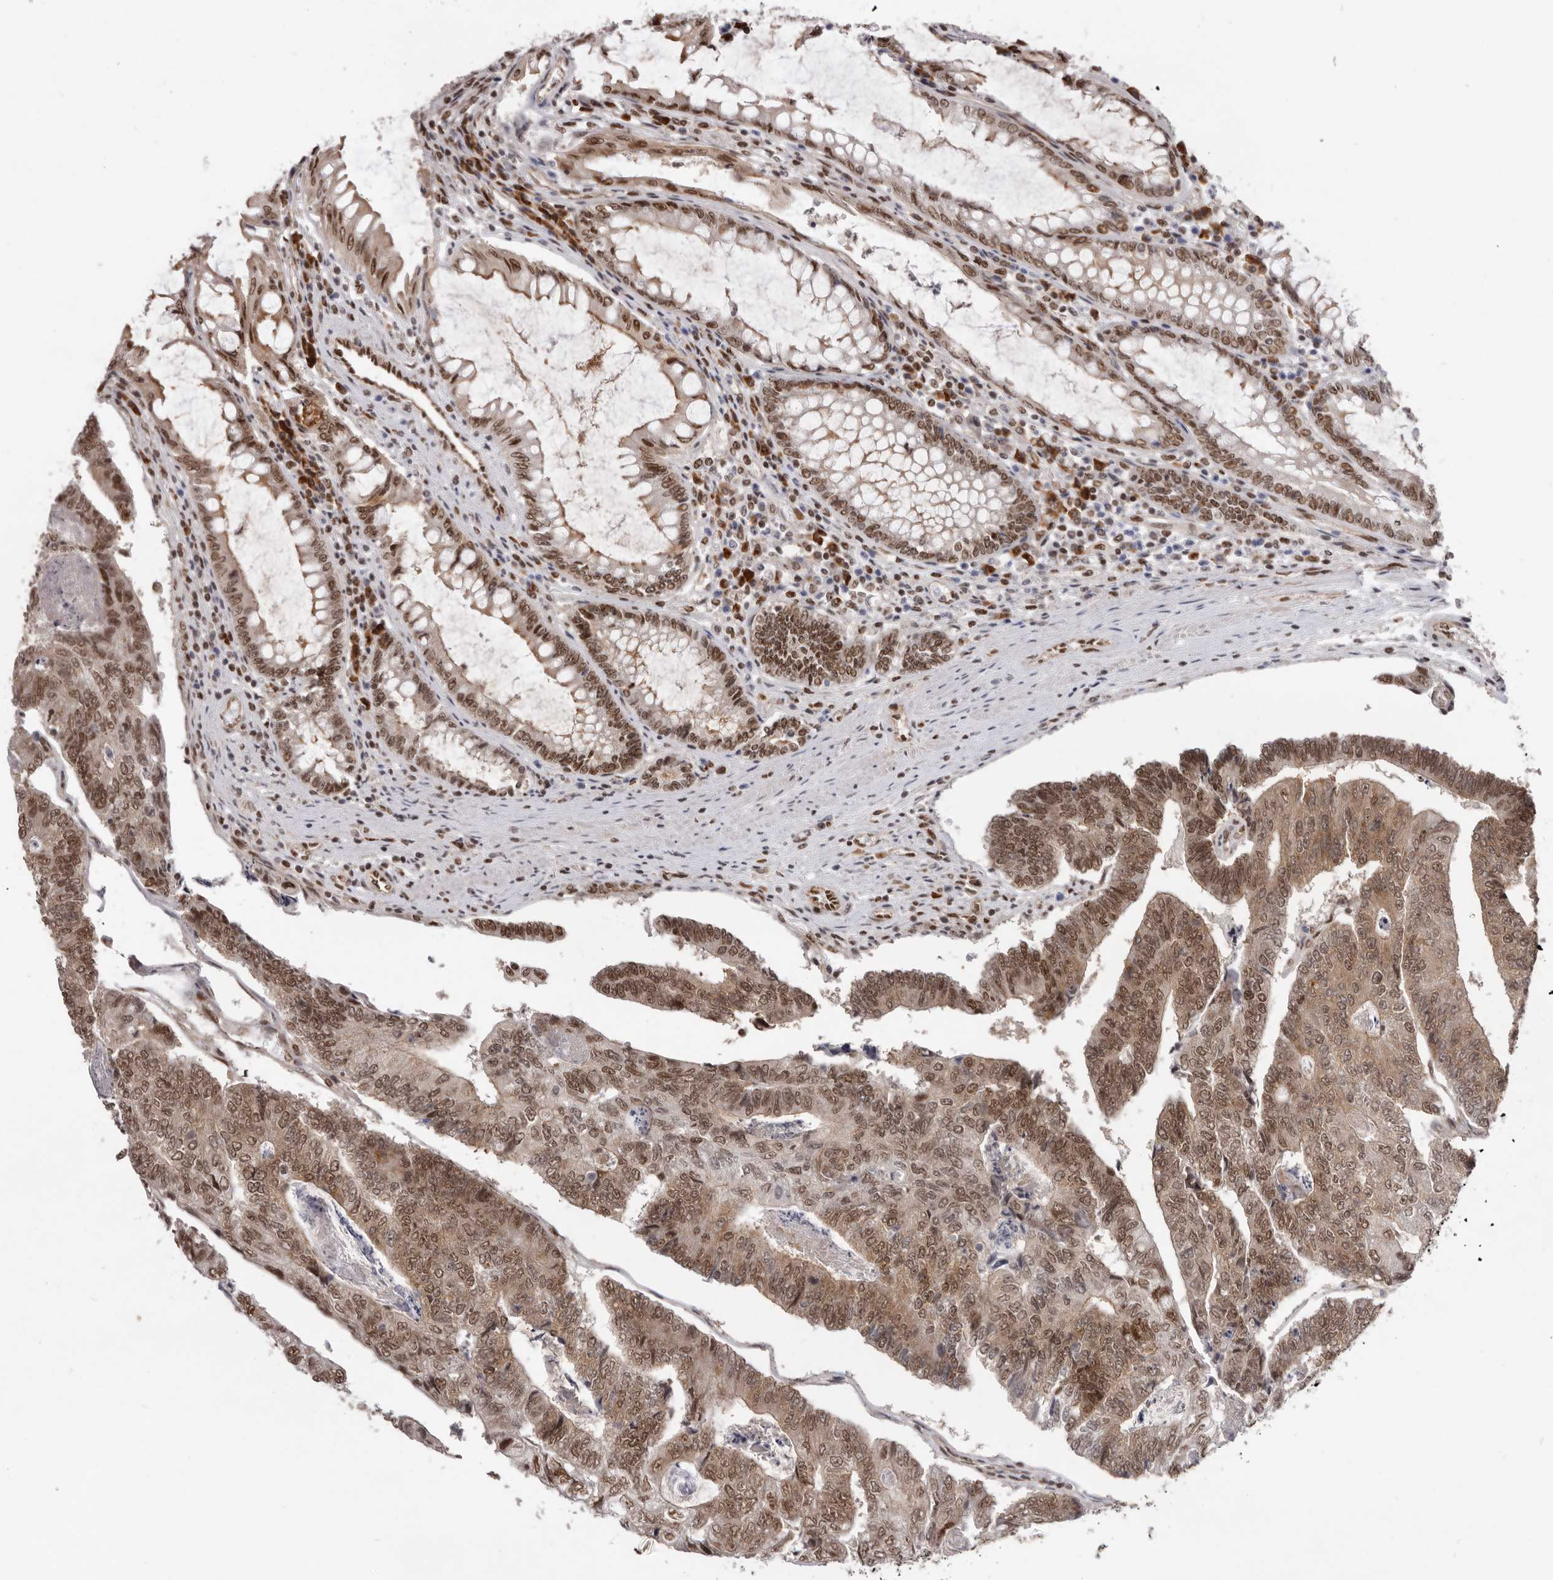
{"staining": {"intensity": "moderate", "quantity": ">75%", "location": "nuclear"}, "tissue": "colorectal cancer", "cell_type": "Tumor cells", "image_type": "cancer", "snomed": [{"axis": "morphology", "description": "Adenocarcinoma, NOS"}, {"axis": "topography", "description": "Colon"}], "caption": "This photomicrograph shows colorectal adenocarcinoma stained with immunohistochemistry to label a protein in brown. The nuclear of tumor cells show moderate positivity for the protein. Nuclei are counter-stained blue.", "gene": "CHTOP", "patient": {"sex": "female", "age": 67}}